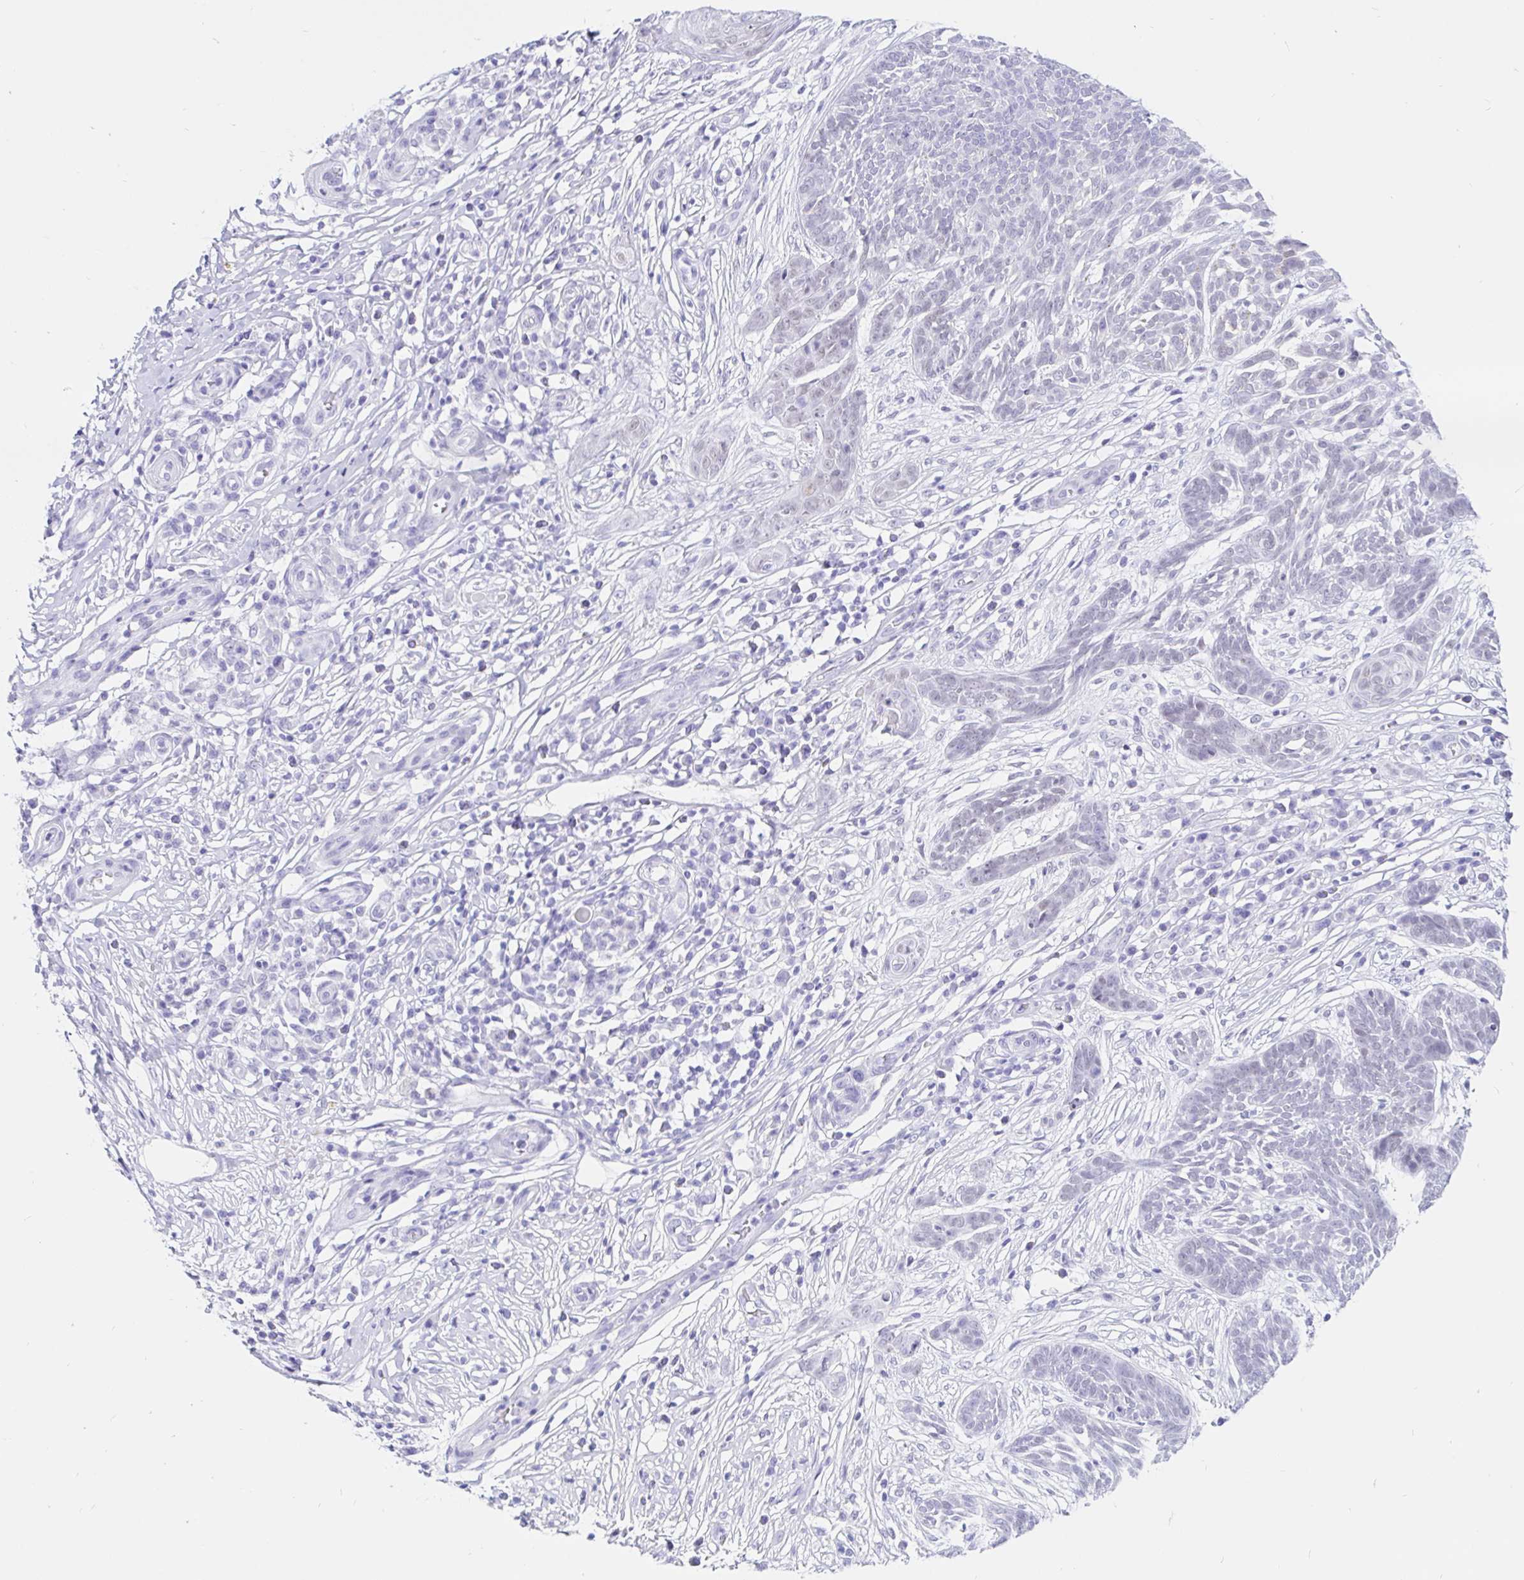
{"staining": {"intensity": "negative", "quantity": "none", "location": "none"}, "tissue": "skin cancer", "cell_type": "Tumor cells", "image_type": "cancer", "snomed": [{"axis": "morphology", "description": "Basal cell carcinoma"}, {"axis": "topography", "description": "Skin"}, {"axis": "topography", "description": "Skin, foot"}], "caption": "IHC of human skin cancer shows no expression in tumor cells. (Immunohistochemistry (ihc), brightfield microscopy, high magnification).", "gene": "OR6T1", "patient": {"sex": "female", "age": 86}}